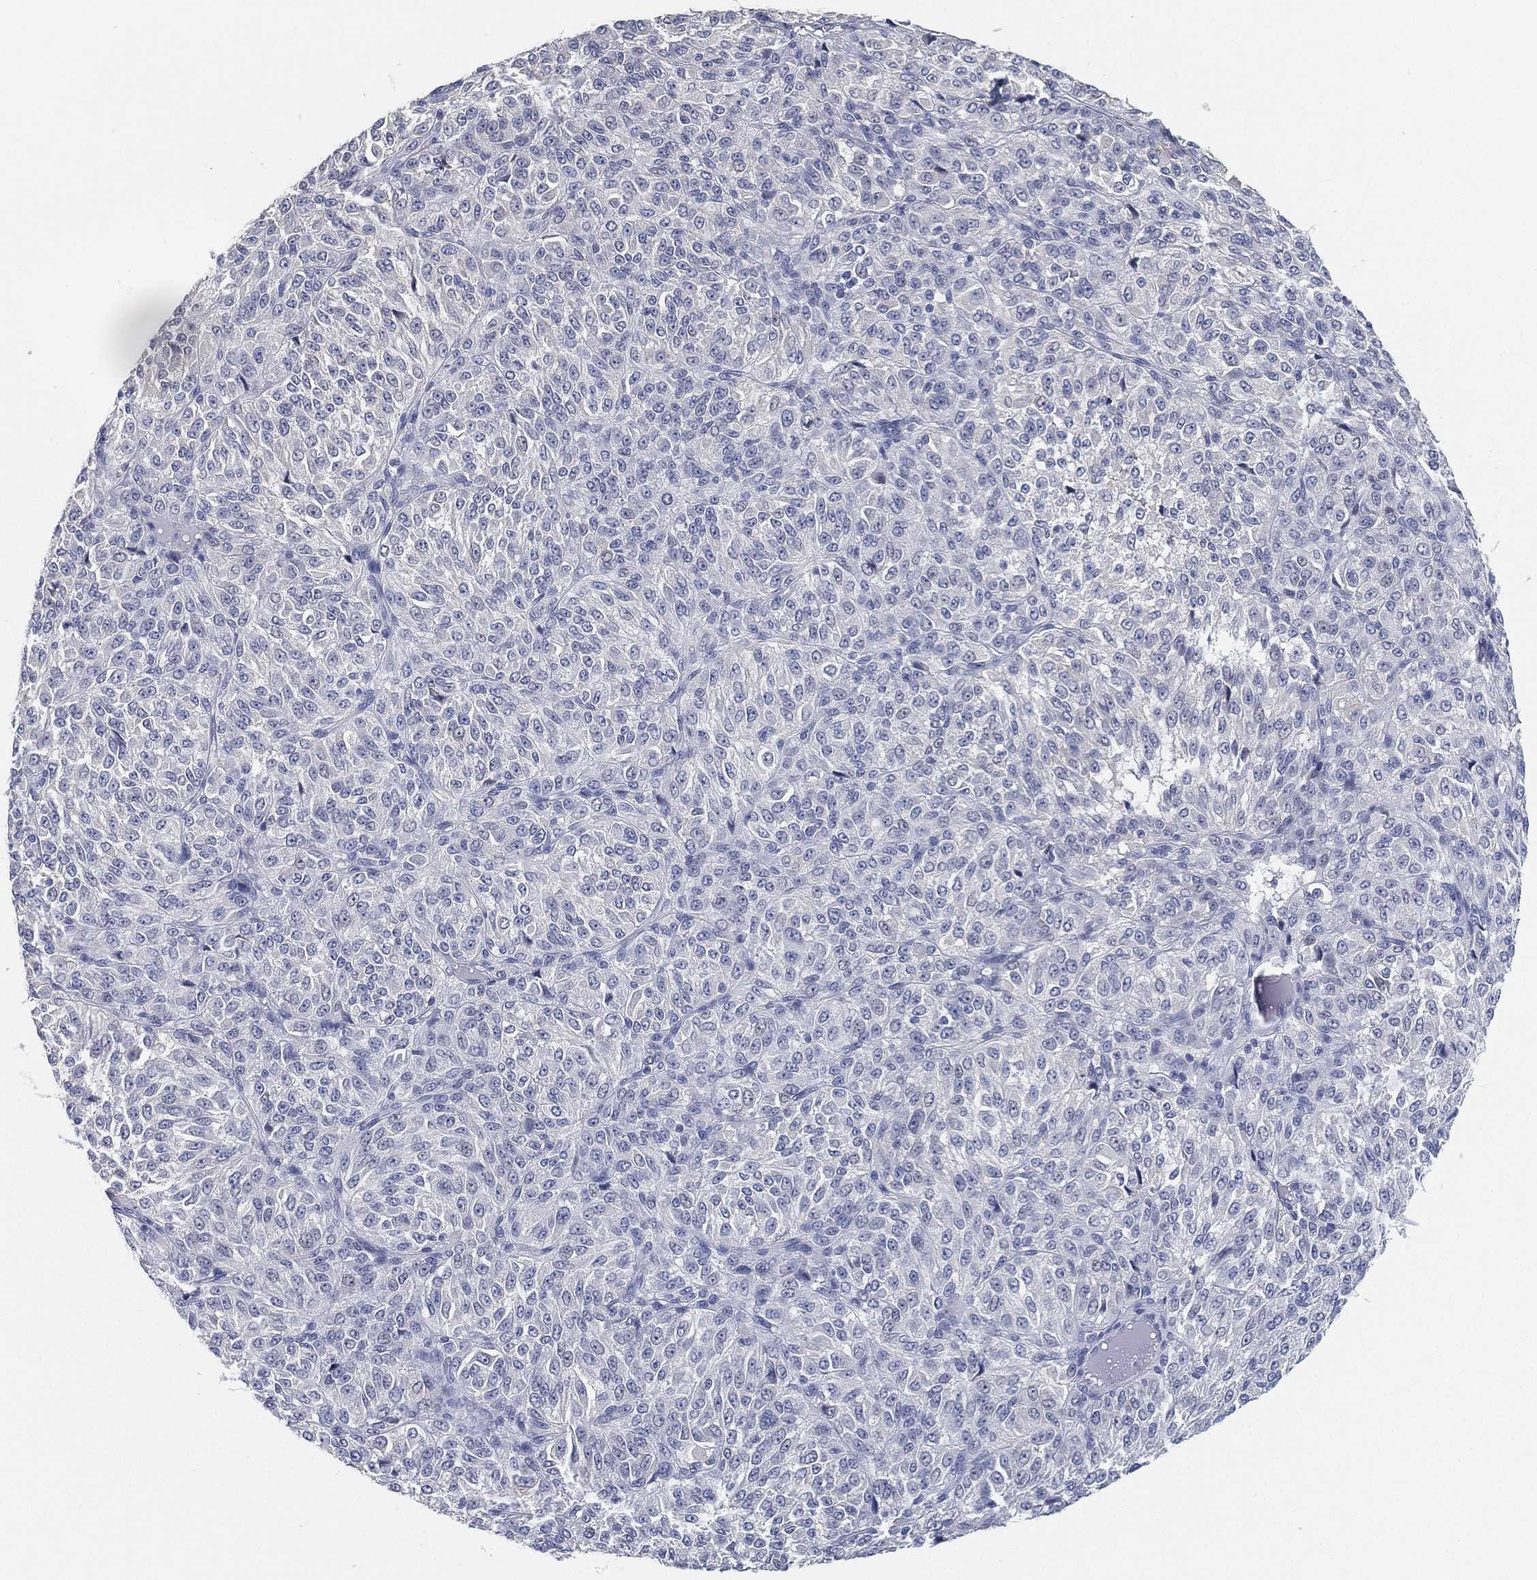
{"staining": {"intensity": "negative", "quantity": "none", "location": "none"}, "tissue": "melanoma", "cell_type": "Tumor cells", "image_type": "cancer", "snomed": [{"axis": "morphology", "description": "Malignant melanoma, Metastatic site"}, {"axis": "topography", "description": "Brain"}], "caption": "High magnification brightfield microscopy of melanoma stained with DAB (brown) and counterstained with hematoxylin (blue): tumor cells show no significant staining. (Stains: DAB IHC with hematoxylin counter stain, Microscopy: brightfield microscopy at high magnification).", "gene": "FAM187B", "patient": {"sex": "female", "age": 56}}